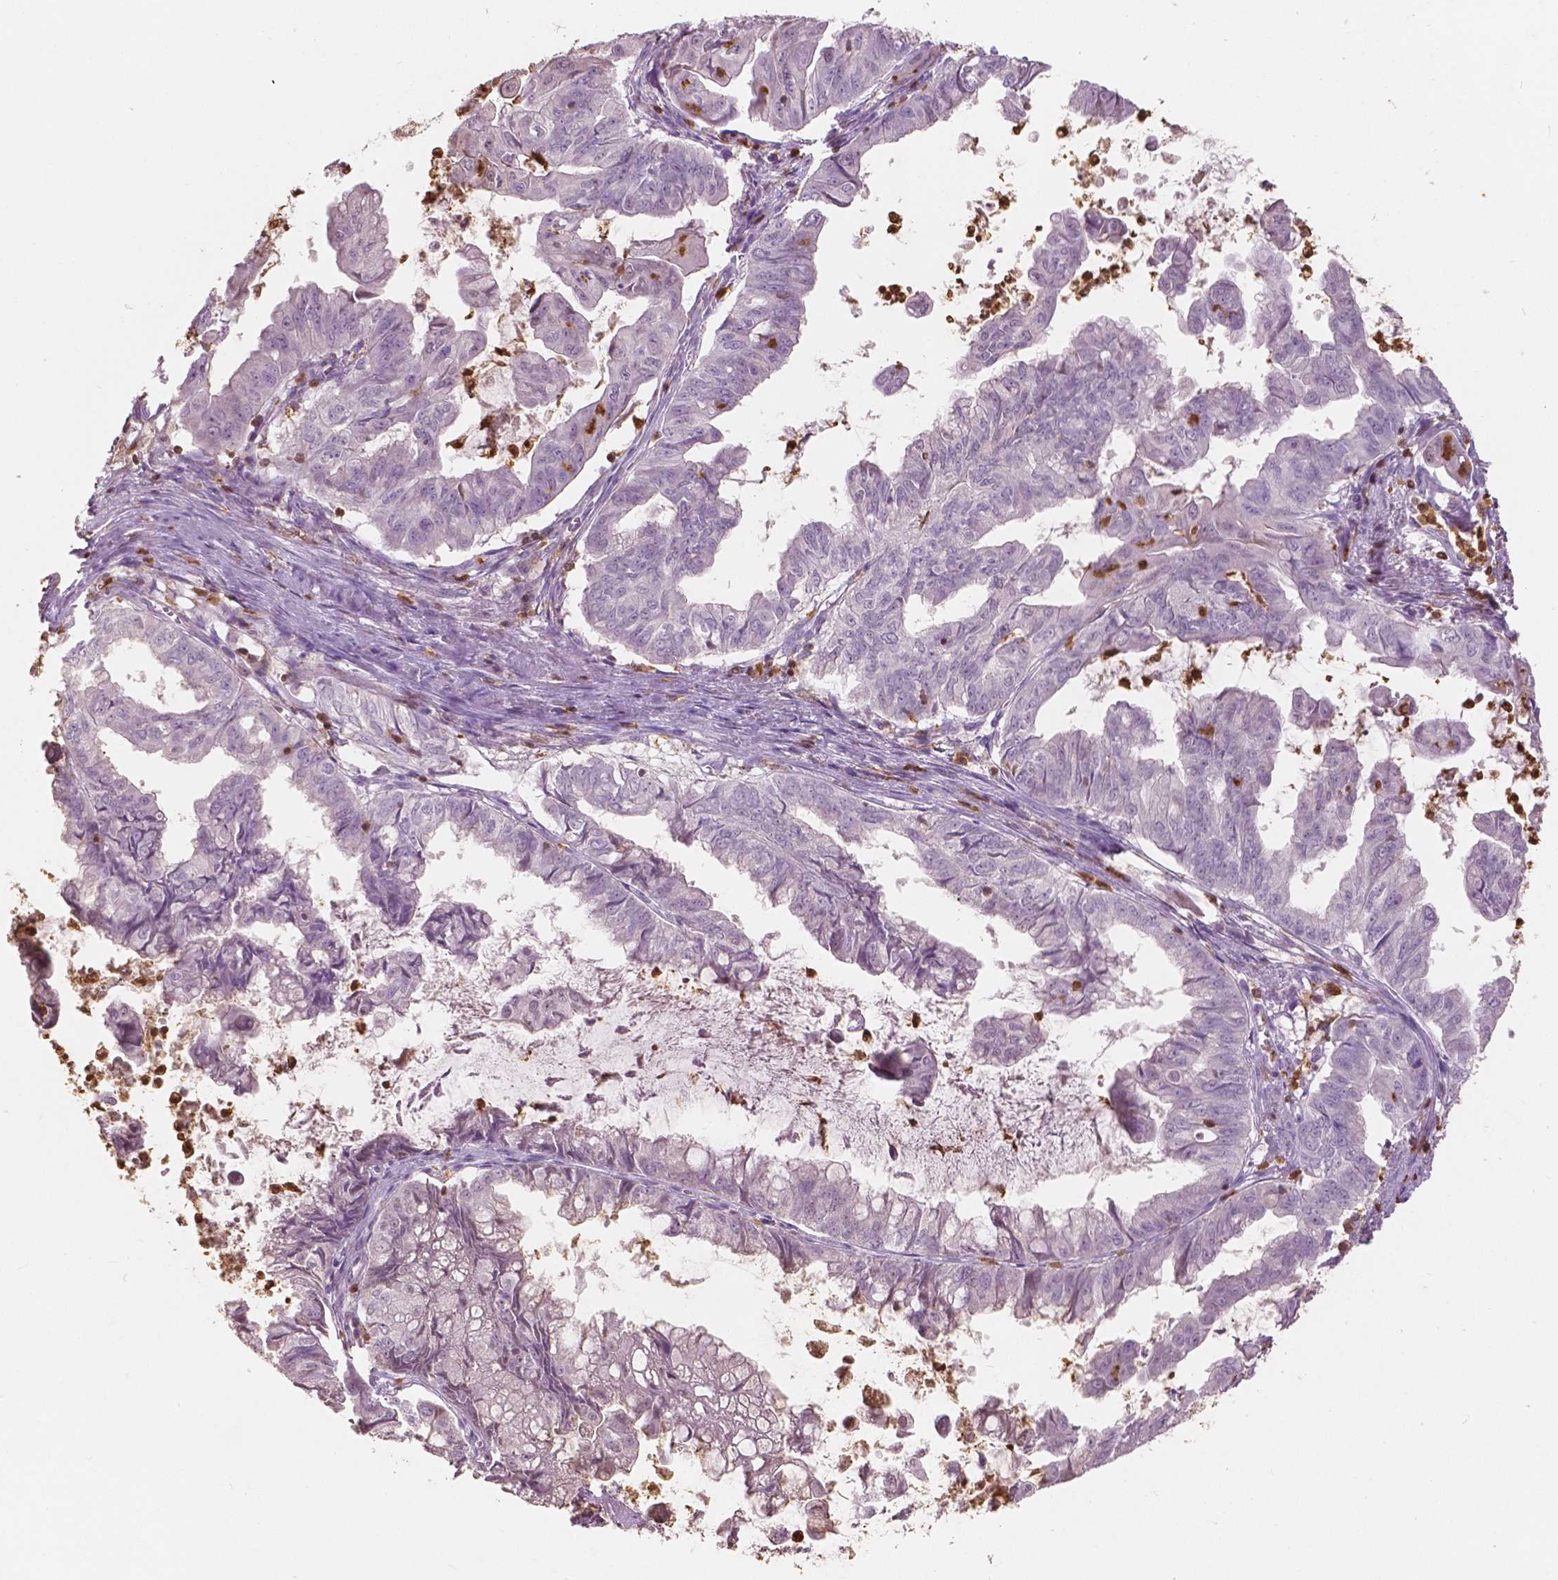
{"staining": {"intensity": "negative", "quantity": "none", "location": "none"}, "tissue": "stomach cancer", "cell_type": "Tumor cells", "image_type": "cancer", "snomed": [{"axis": "morphology", "description": "Adenocarcinoma, NOS"}, {"axis": "topography", "description": "Stomach, upper"}], "caption": "Immunohistochemistry (IHC) histopathology image of neoplastic tissue: human adenocarcinoma (stomach) stained with DAB reveals no significant protein expression in tumor cells. (DAB immunohistochemistry (IHC) with hematoxylin counter stain).", "gene": "S100A4", "patient": {"sex": "male", "age": 80}}